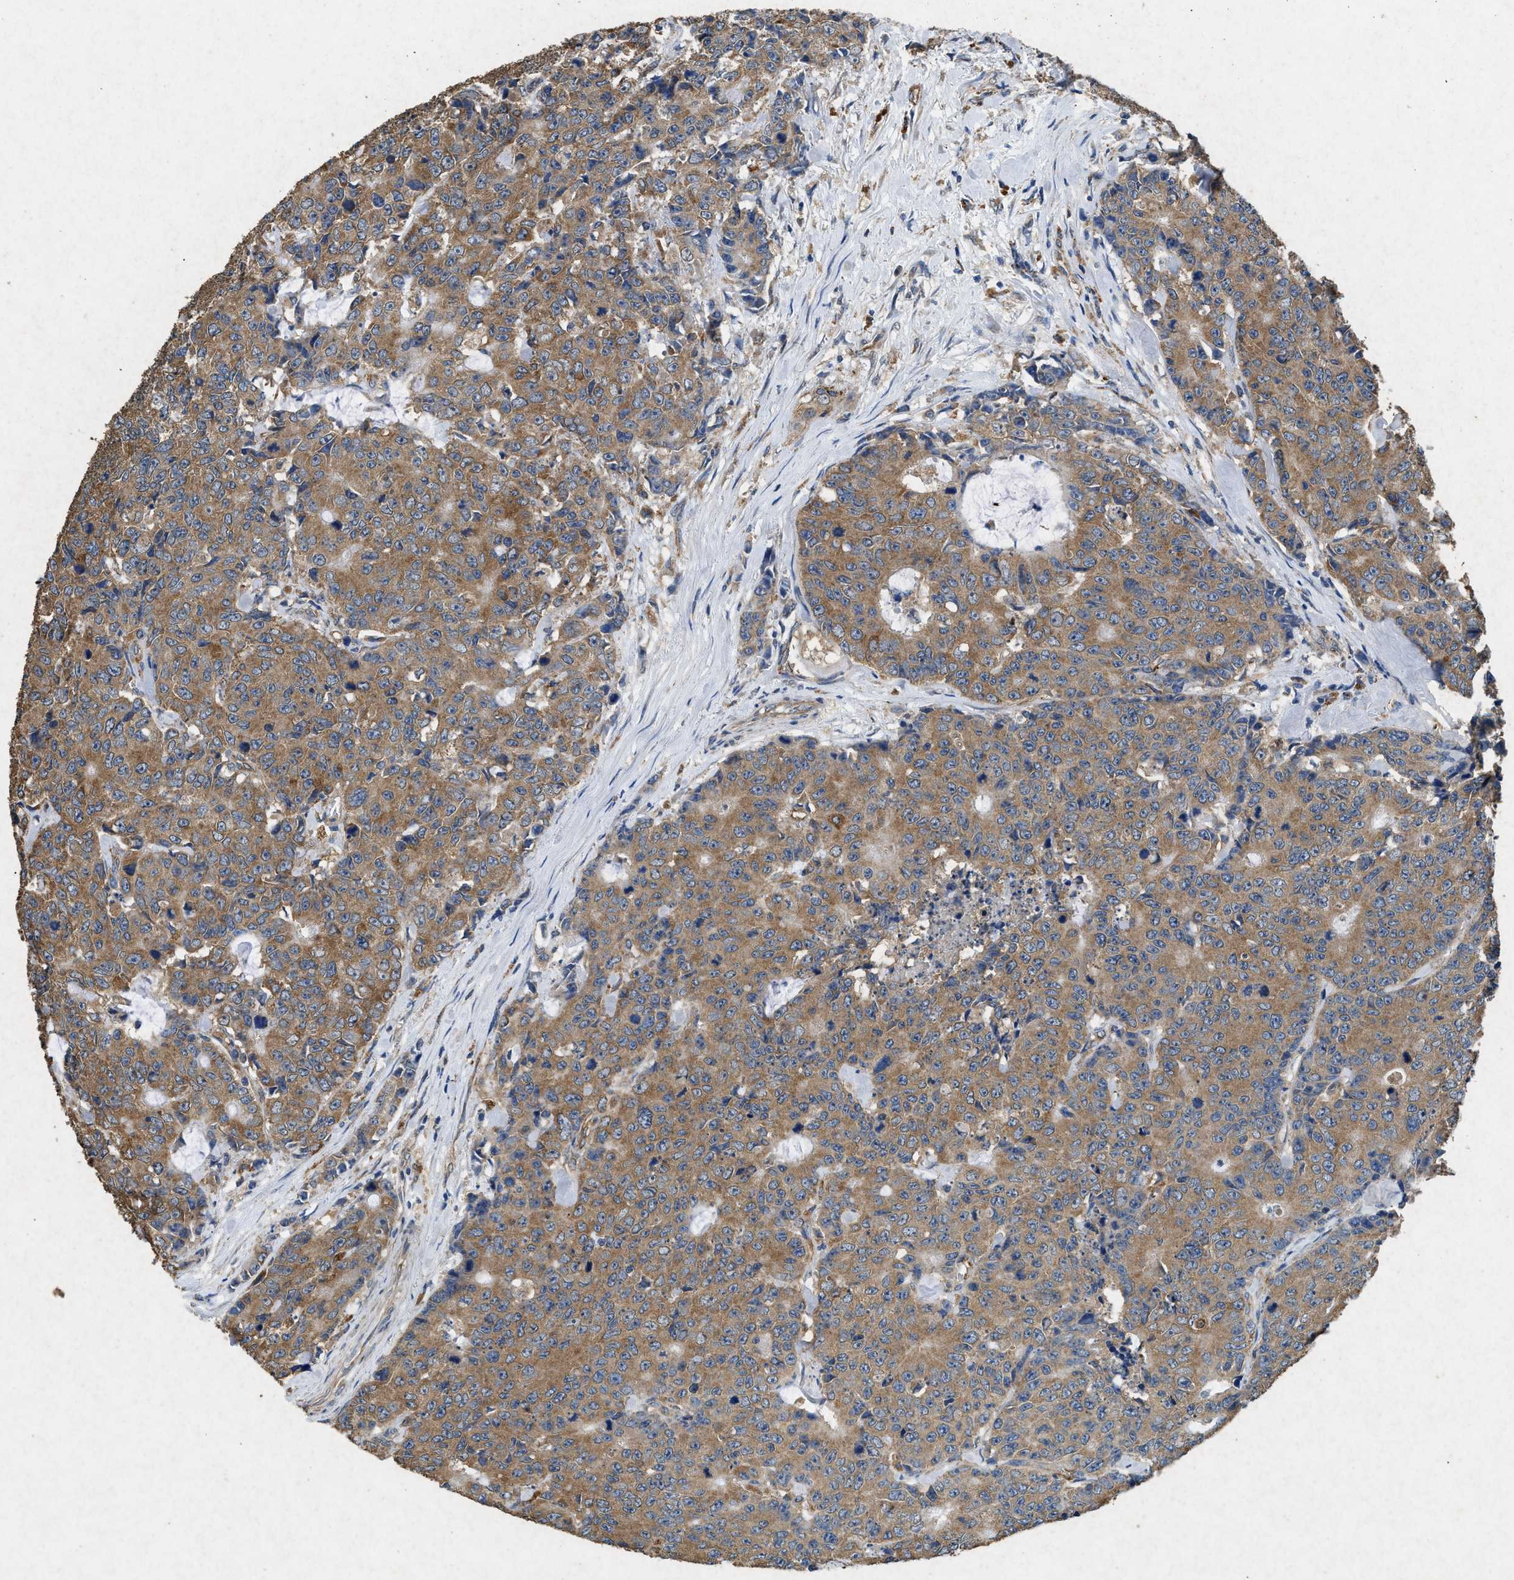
{"staining": {"intensity": "moderate", "quantity": ">75%", "location": "cytoplasmic/membranous"}, "tissue": "colorectal cancer", "cell_type": "Tumor cells", "image_type": "cancer", "snomed": [{"axis": "morphology", "description": "Adenocarcinoma, NOS"}, {"axis": "topography", "description": "Colon"}], "caption": "Moderate cytoplasmic/membranous positivity is seen in approximately >75% of tumor cells in colorectal cancer.", "gene": "CDK15", "patient": {"sex": "female", "age": 86}}